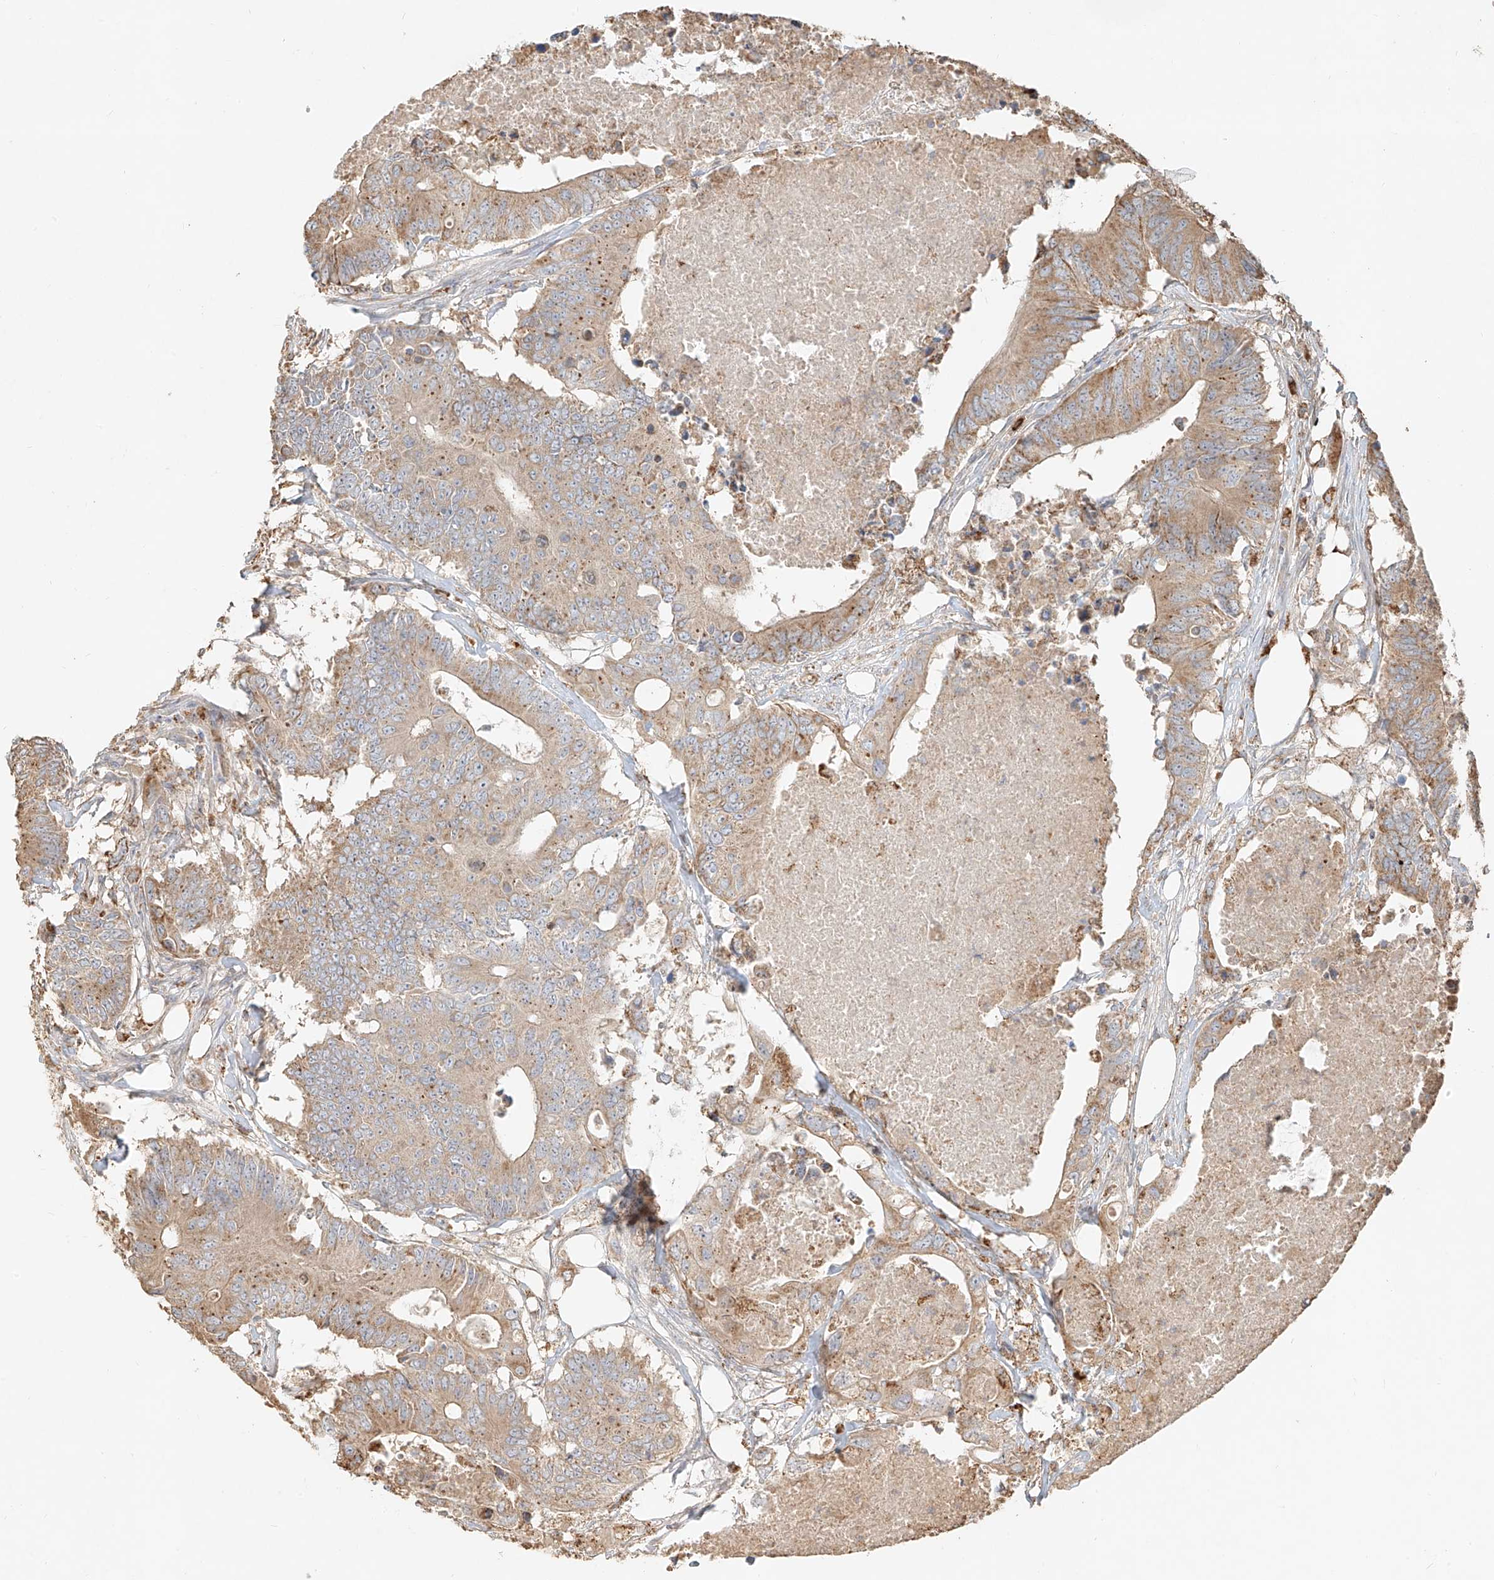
{"staining": {"intensity": "moderate", "quantity": "25%-75%", "location": "cytoplasmic/membranous"}, "tissue": "colorectal cancer", "cell_type": "Tumor cells", "image_type": "cancer", "snomed": [{"axis": "morphology", "description": "Adenocarcinoma, NOS"}, {"axis": "topography", "description": "Colon"}], "caption": "DAB (3,3'-diaminobenzidine) immunohistochemical staining of colorectal cancer (adenocarcinoma) demonstrates moderate cytoplasmic/membranous protein staining in approximately 25%-75% of tumor cells.", "gene": "EFNB1", "patient": {"sex": "male", "age": 71}}